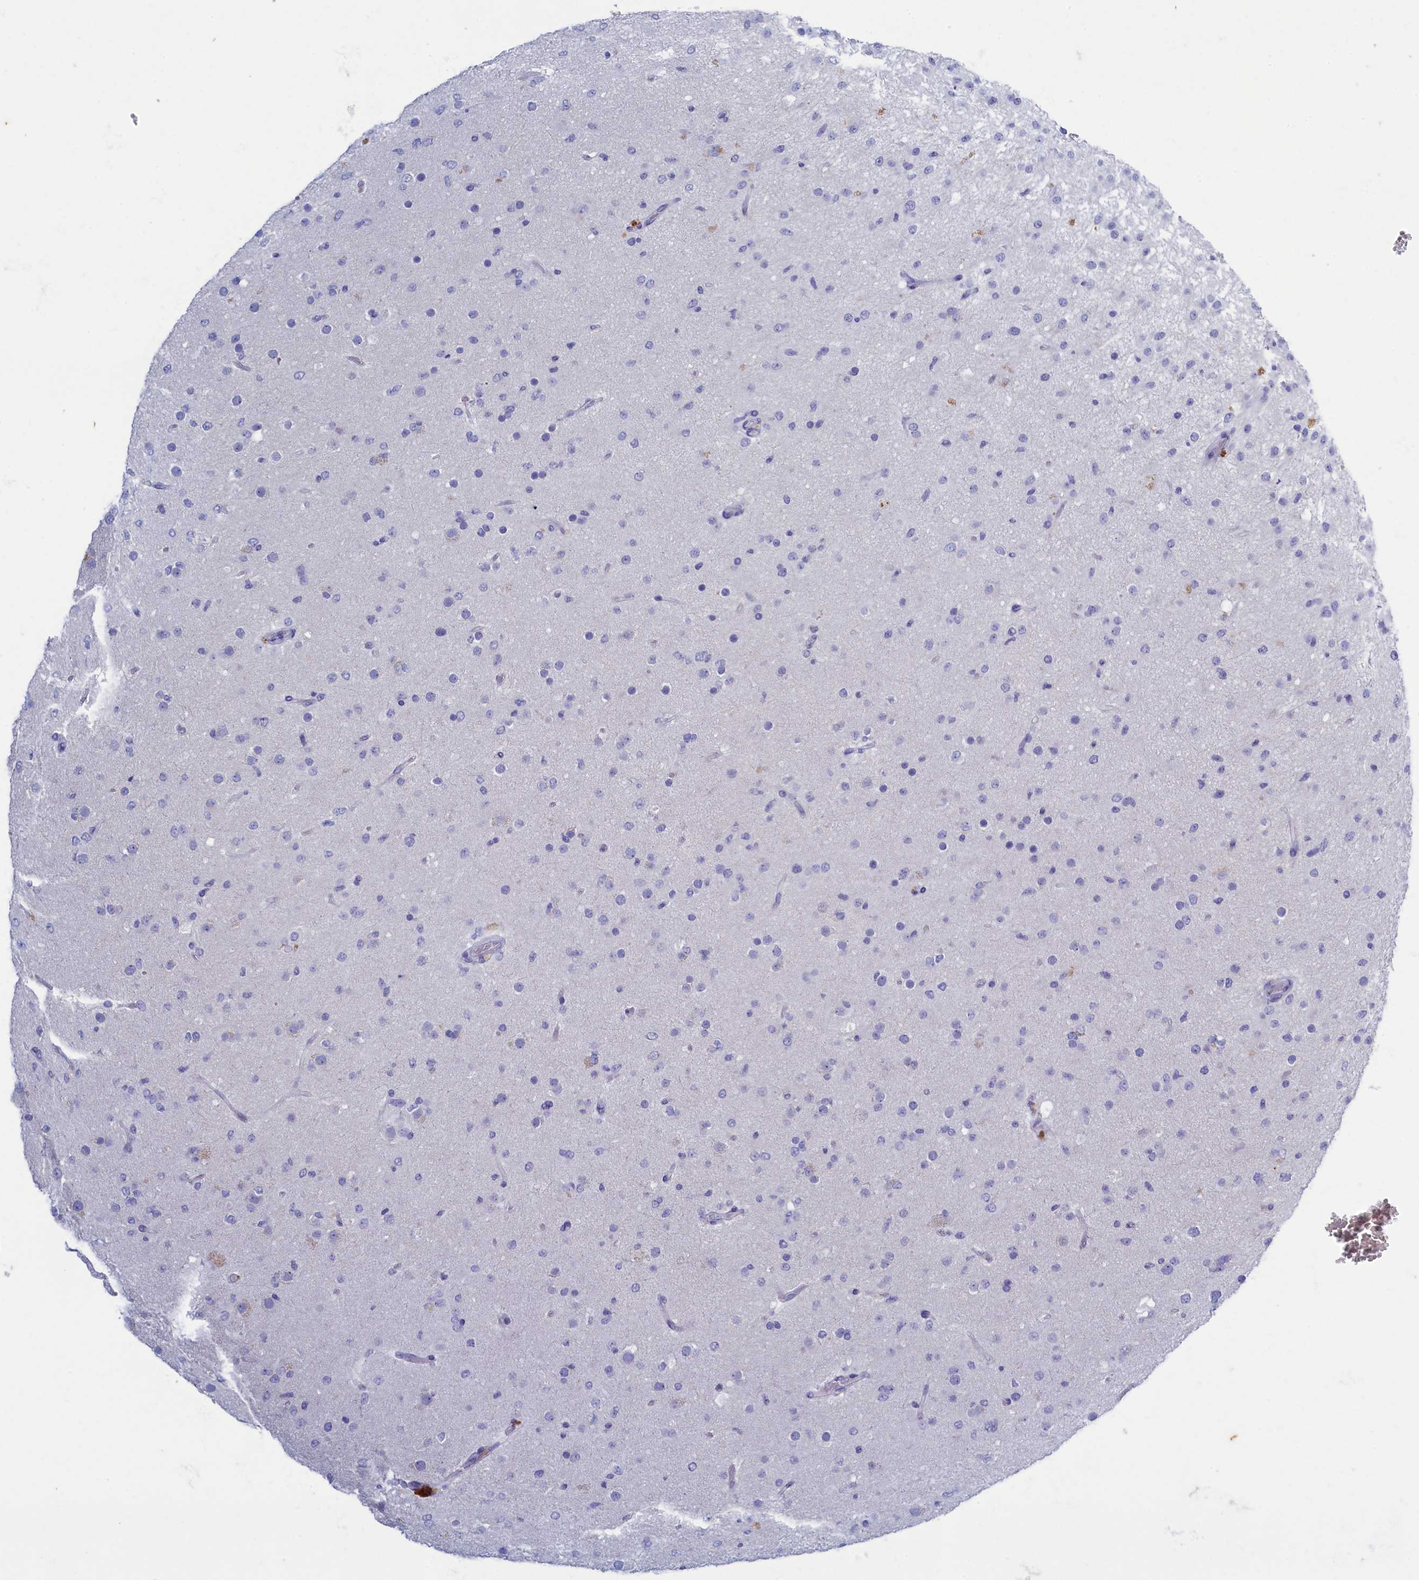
{"staining": {"intensity": "negative", "quantity": "none", "location": "none"}, "tissue": "glioma", "cell_type": "Tumor cells", "image_type": "cancer", "snomed": [{"axis": "morphology", "description": "Glioma, malignant, Low grade"}, {"axis": "topography", "description": "Brain"}], "caption": "DAB immunohistochemical staining of low-grade glioma (malignant) displays no significant staining in tumor cells. (DAB IHC visualized using brightfield microscopy, high magnification).", "gene": "OCIAD2", "patient": {"sex": "male", "age": 65}}